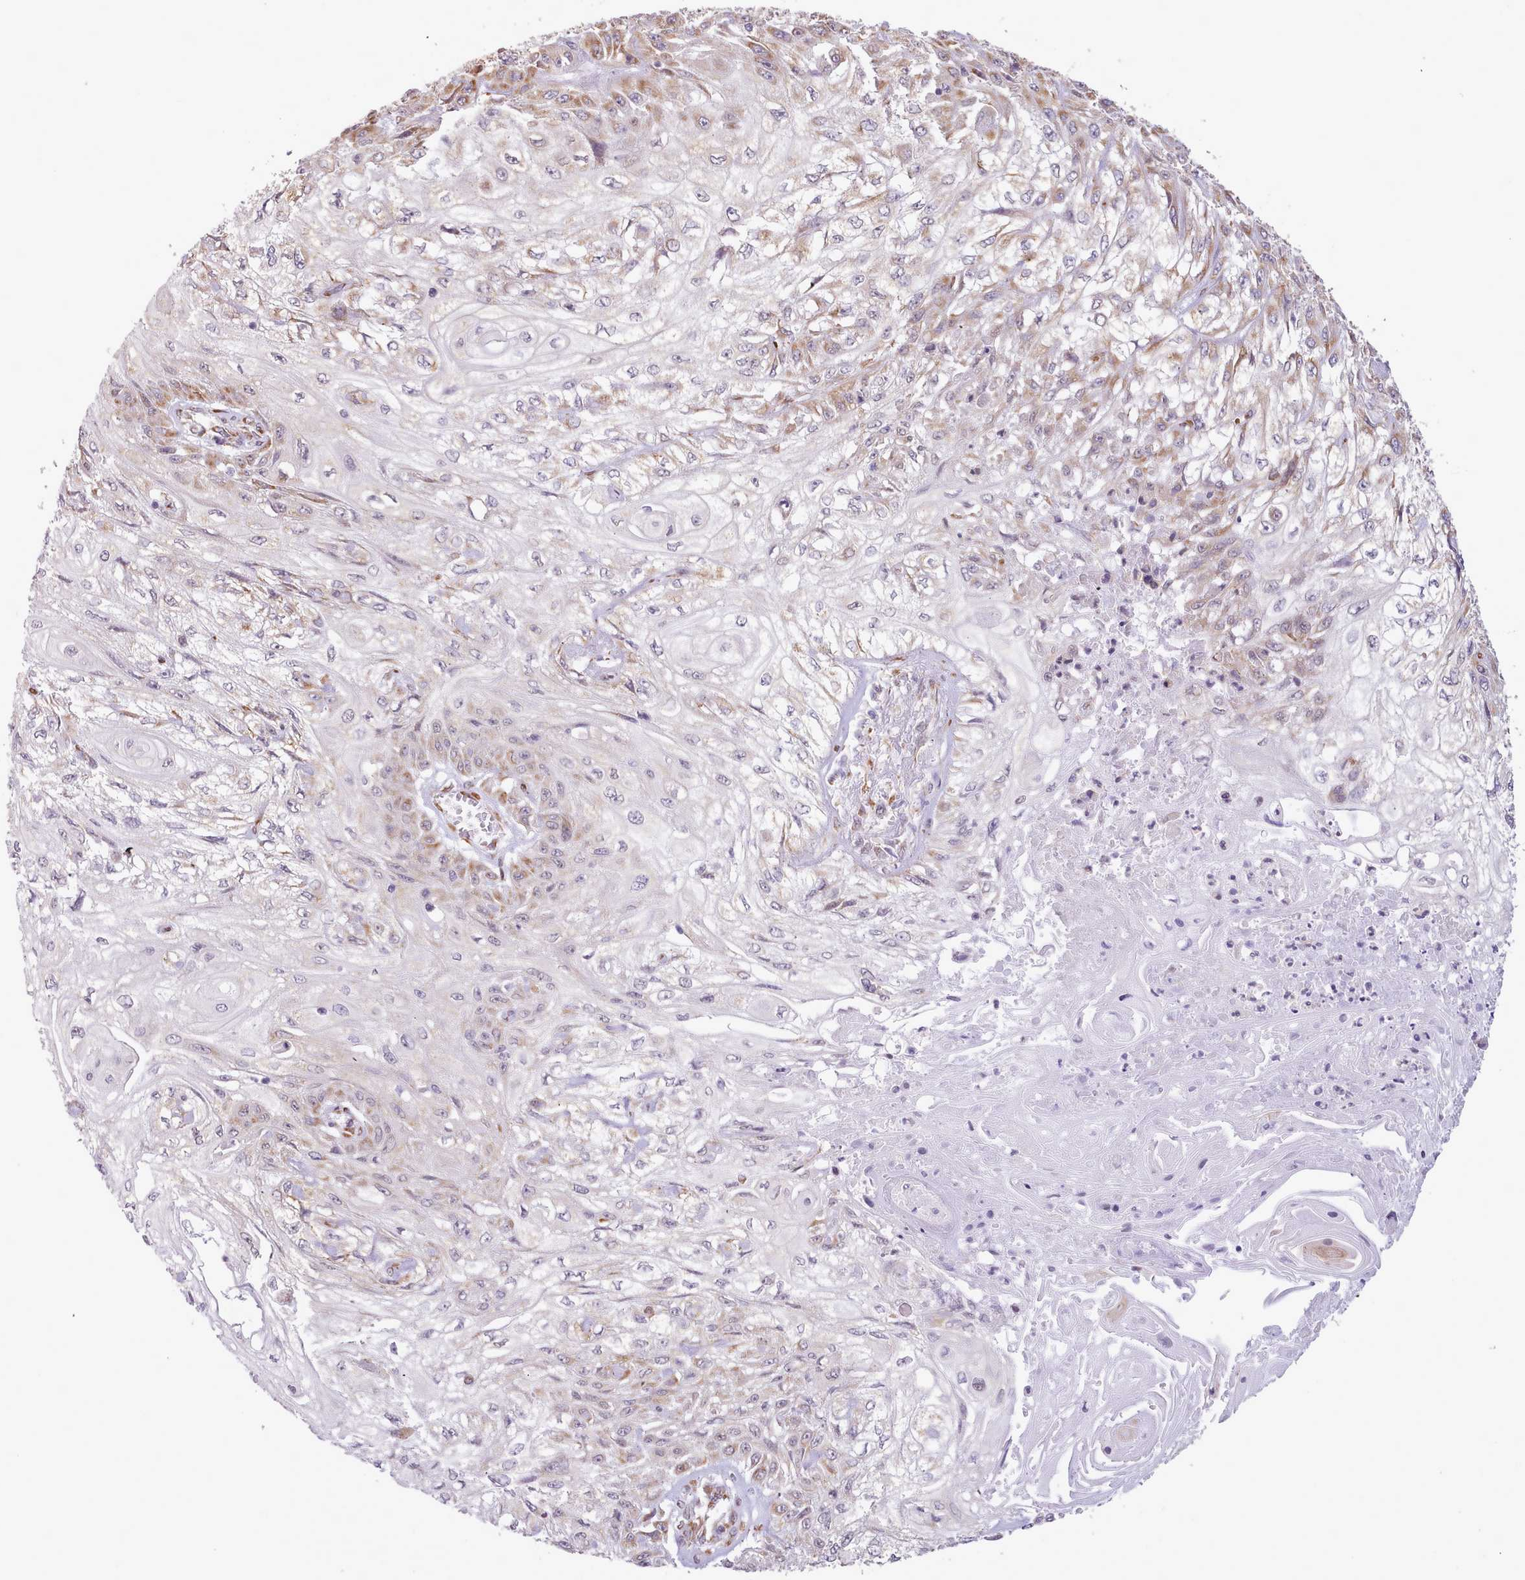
{"staining": {"intensity": "weak", "quantity": "25%-75%", "location": "cytoplasmic/membranous"}, "tissue": "skin cancer", "cell_type": "Tumor cells", "image_type": "cancer", "snomed": [{"axis": "morphology", "description": "Squamous cell carcinoma, NOS"}, {"axis": "morphology", "description": "Squamous cell carcinoma, metastatic, NOS"}, {"axis": "topography", "description": "Skin"}, {"axis": "topography", "description": "Lymph node"}], "caption": "A histopathology image of human skin squamous cell carcinoma stained for a protein displays weak cytoplasmic/membranous brown staining in tumor cells.", "gene": "SEC61B", "patient": {"sex": "male", "age": 75}}